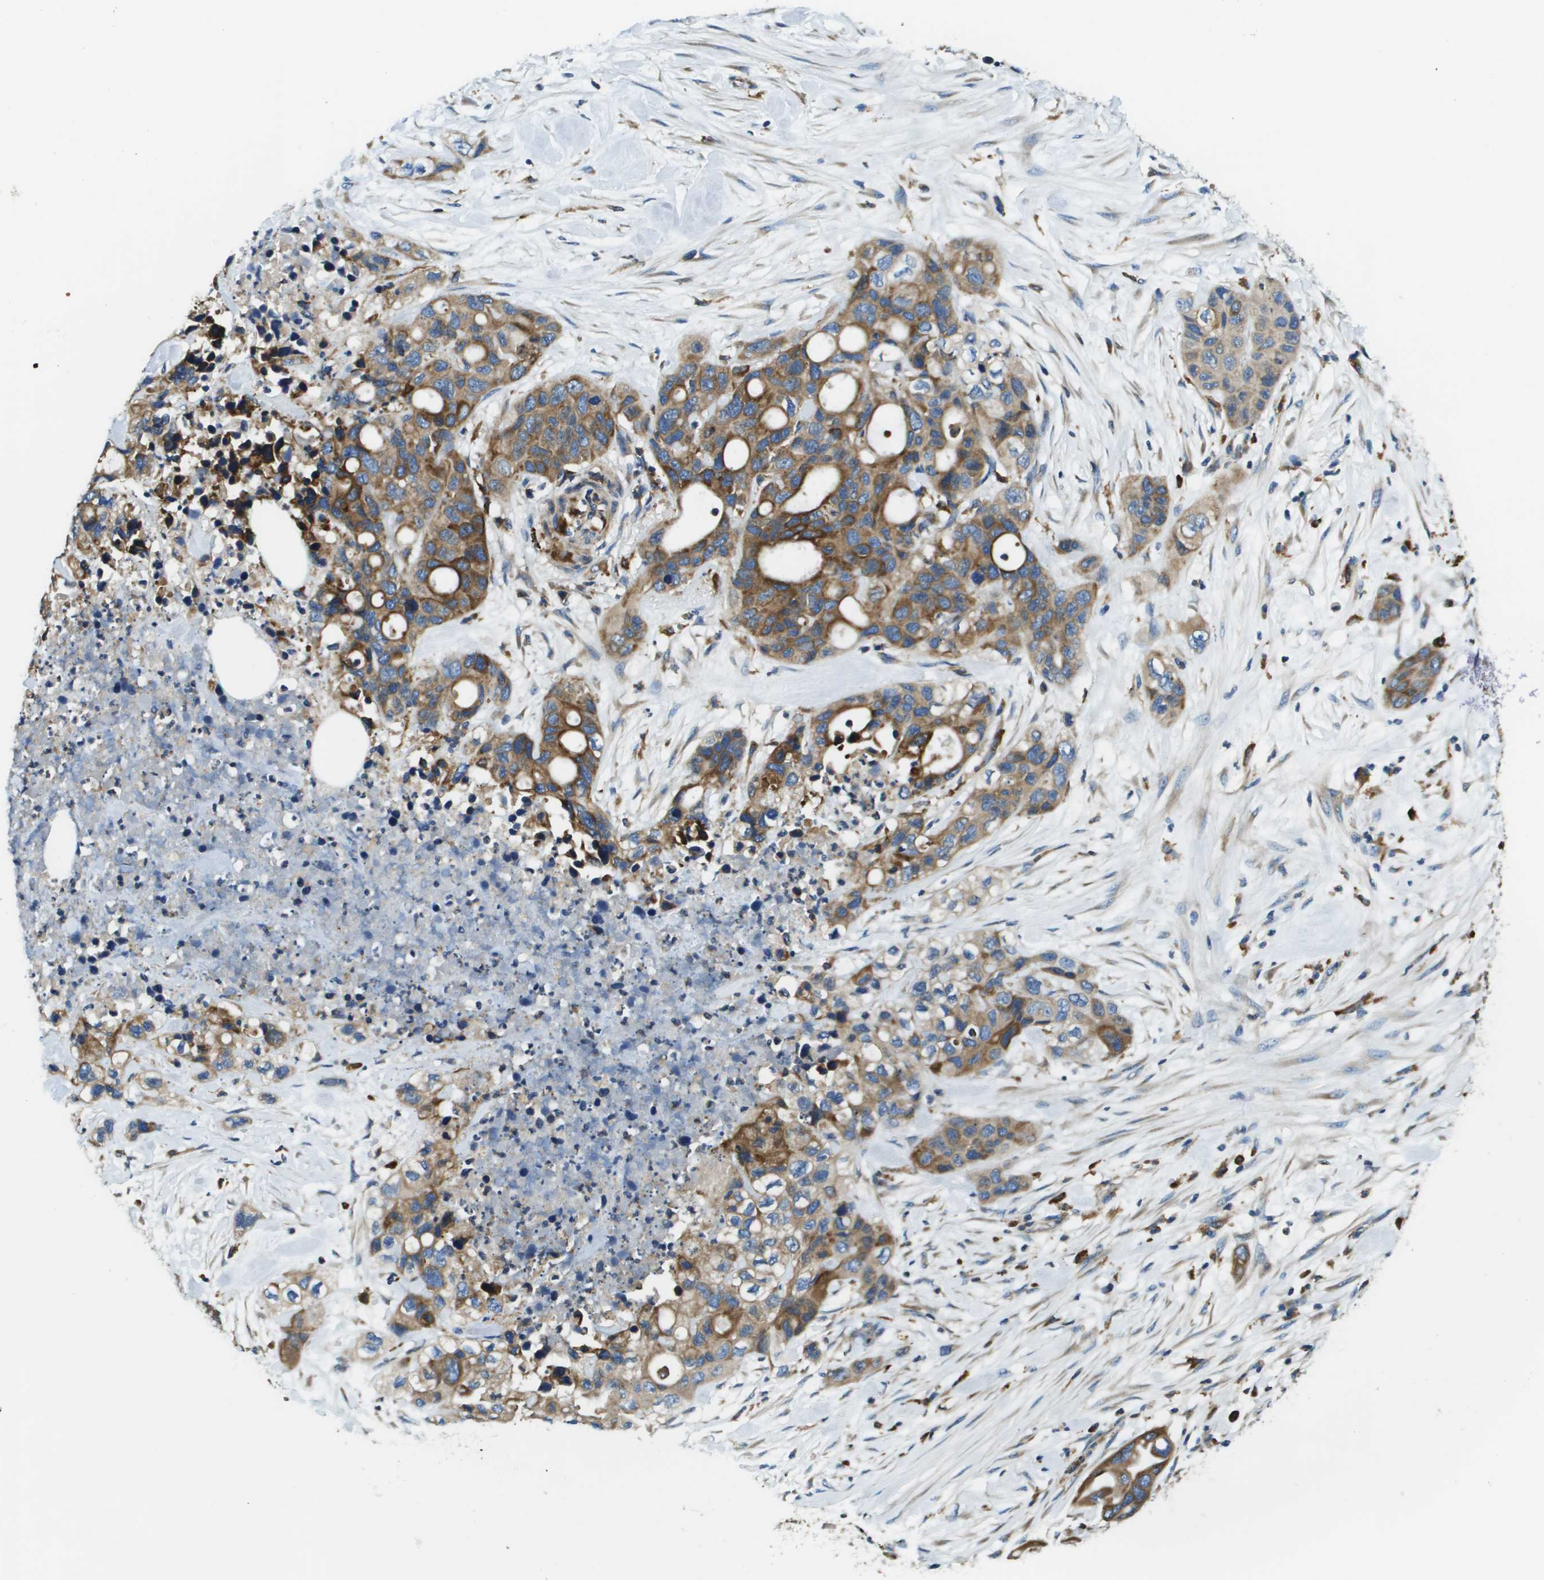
{"staining": {"intensity": "moderate", "quantity": ">75%", "location": "cytoplasmic/membranous"}, "tissue": "pancreatic cancer", "cell_type": "Tumor cells", "image_type": "cancer", "snomed": [{"axis": "morphology", "description": "Adenocarcinoma, NOS"}, {"axis": "topography", "description": "Pancreas"}], "caption": "Moderate cytoplasmic/membranous expression for a protein is present in approximately >75% of tumor cells of pancreatic adenocarcinoma using immunohistochemistry (IHC).", "gene": "CNPY3", "patient": {"sex": "female", "age": 71}}